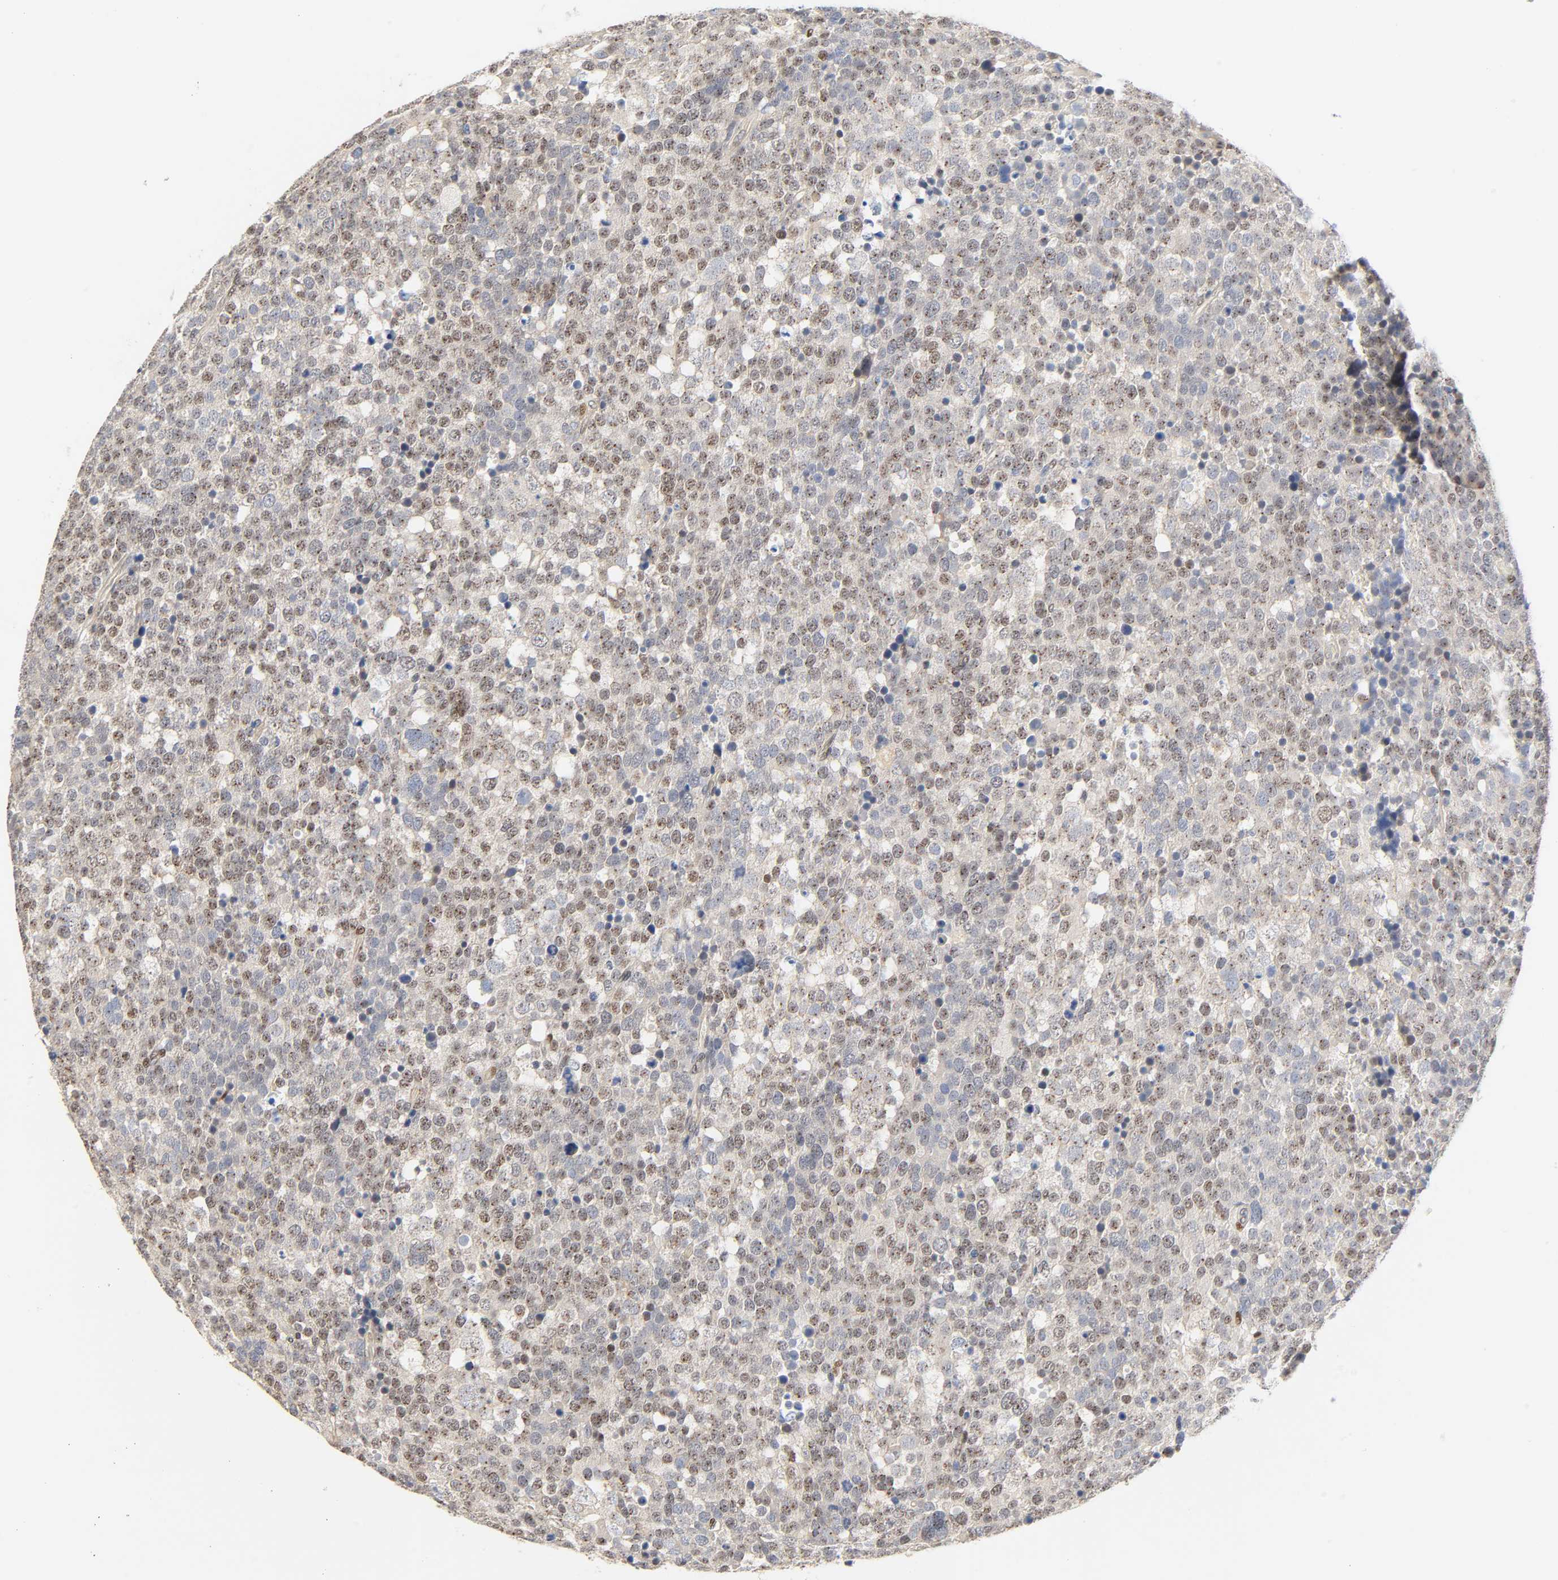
{"staining": {"intensity": "weak", "quantity": "25%-75%", "location": "nuclear"}, "tissue": "testis cancer", "cell_type": "Tumor cells", "image_type": "cancer", "snomed": [{"axis": "morphology", "description": "Seminoma, NOS"}, {"axis": "topography", "description": "Testis"}], "caption": "Immunohistochemistry (IHC) image of human testis cancer (seminoma) stained for a protein (brown), which exhibits low levels of weak nuclear staining in about 25%-75% of tumor cells.", "gene": "BORCS8-MEF2B", "patient": {"sex": "male", "age": 71}}